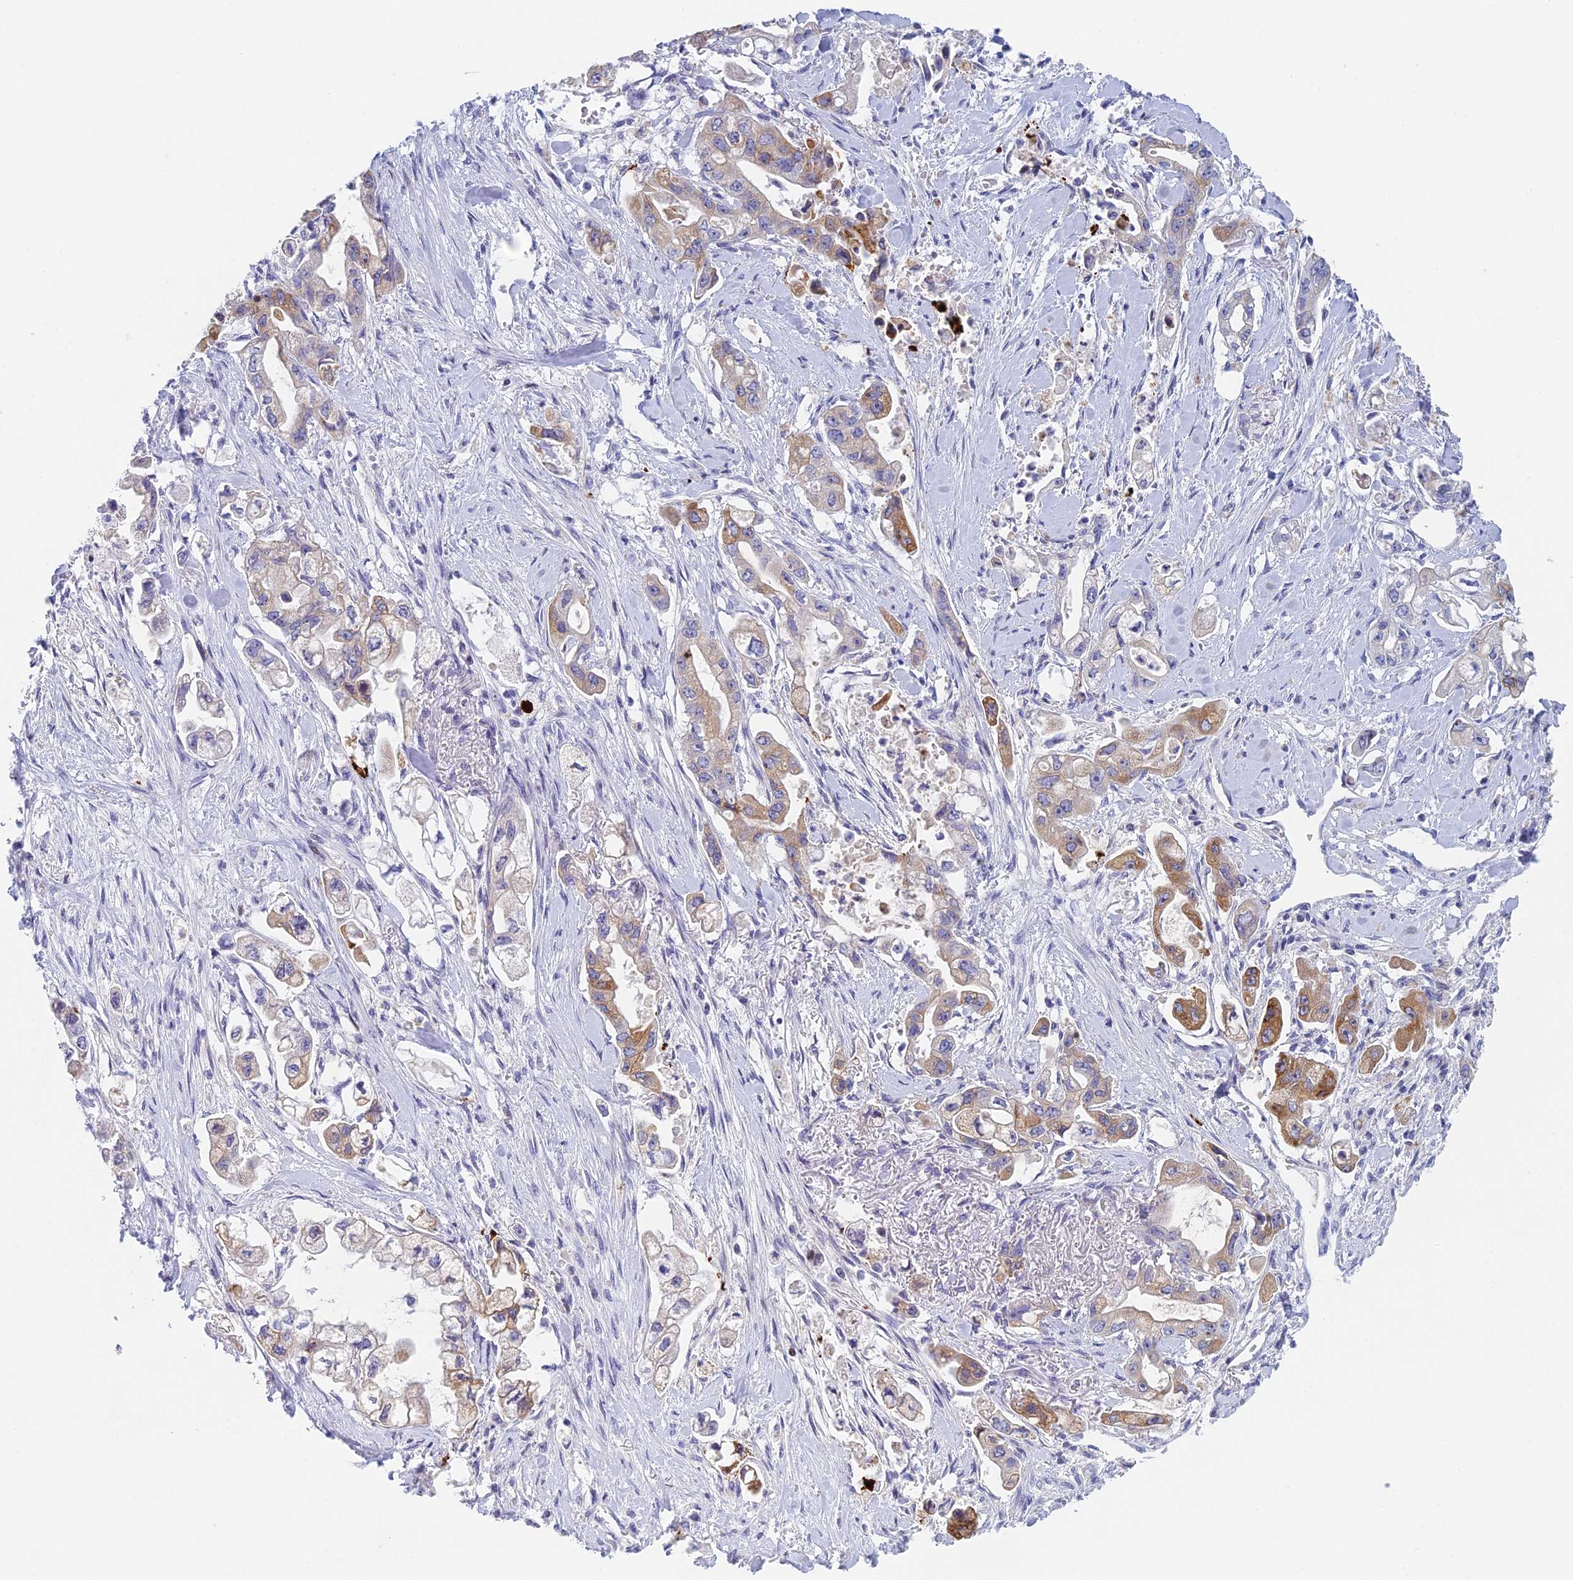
{"staining": {"intensity": "moderate", "quantity": "25%-75%", "location": "cytoplasmic/membranous"}, "tissue": "stomach cancer", "cell_type": "Tumor cells", "image_type": "cancer", "snomed": [{"axis": "morphology", "description": "Adenocarcinoma, NOS"}, {"axis": "topography", "description": "Stomach"}], "caption": "Approximately 25%-75% of tumor cells in human stomach cancer demonstrate moderate cytoplasmic/membranous protein staining as visualized by brown immunohistochemical staining.", "gene": "REXO5", "patient": {"sex": "male", "age": 62}}